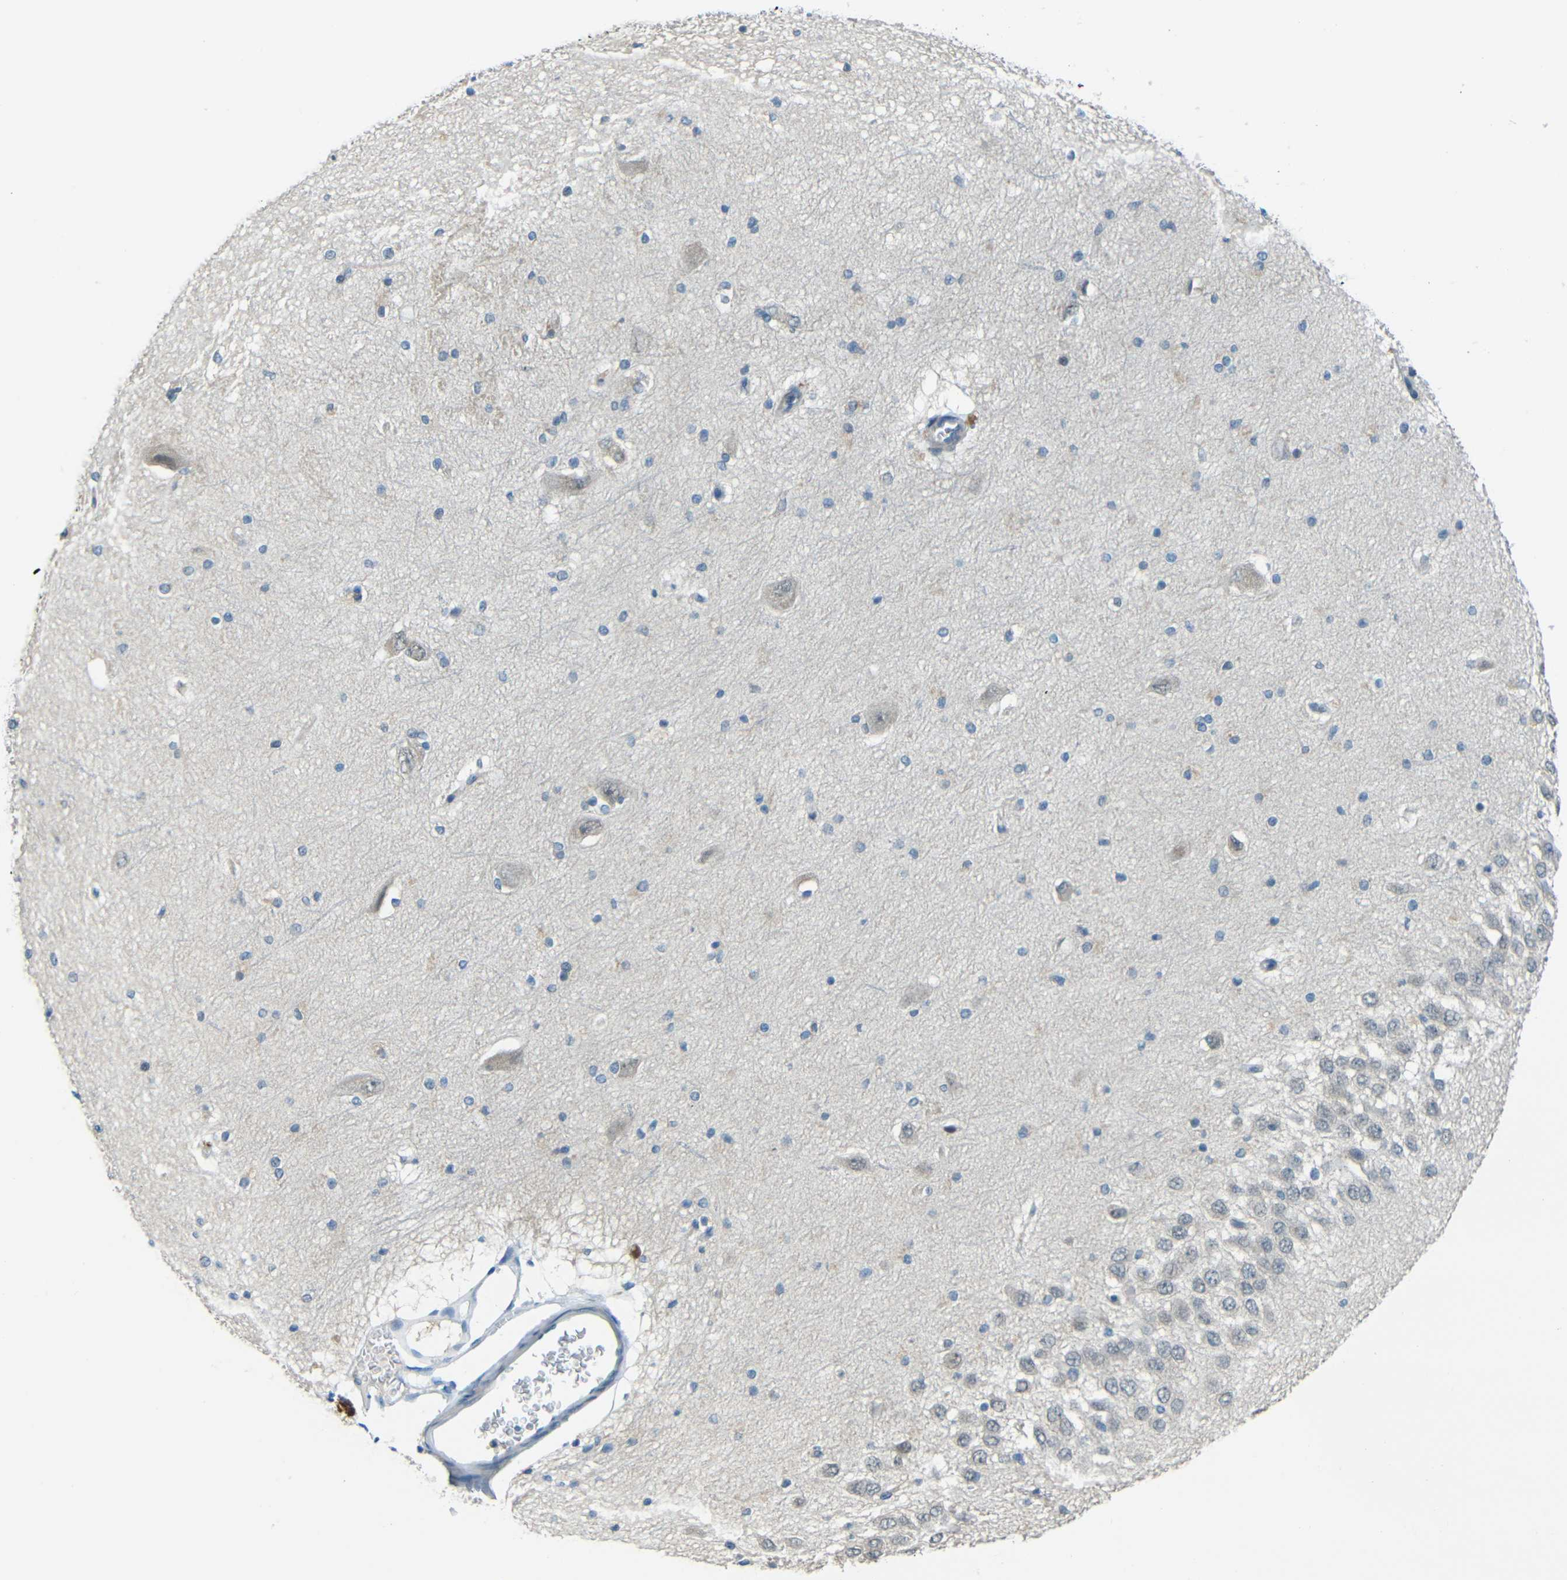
{"staining": {"intensity": "negative", "quantity": "none", "location": "none"}, "tissue": "hippocampus", "cell_type": "Glial cells", "image_type": "normal", "snomed": [{"axis": "morphology", "description": "Normal tissue, NOS"}, {"axis": "topography", "description": "Hippocampus"}], "caption": "A high-resolution image shows immunohistochemistry (IHC) staining of unremarkable hippocampus, which demonstrates no significant expression in glial cells. (Brightfield microscopy of DAB immunohistochemistry at high magnification).", "gene": "ANKRD22", "patient": {"sex": "female", "age": 19}}